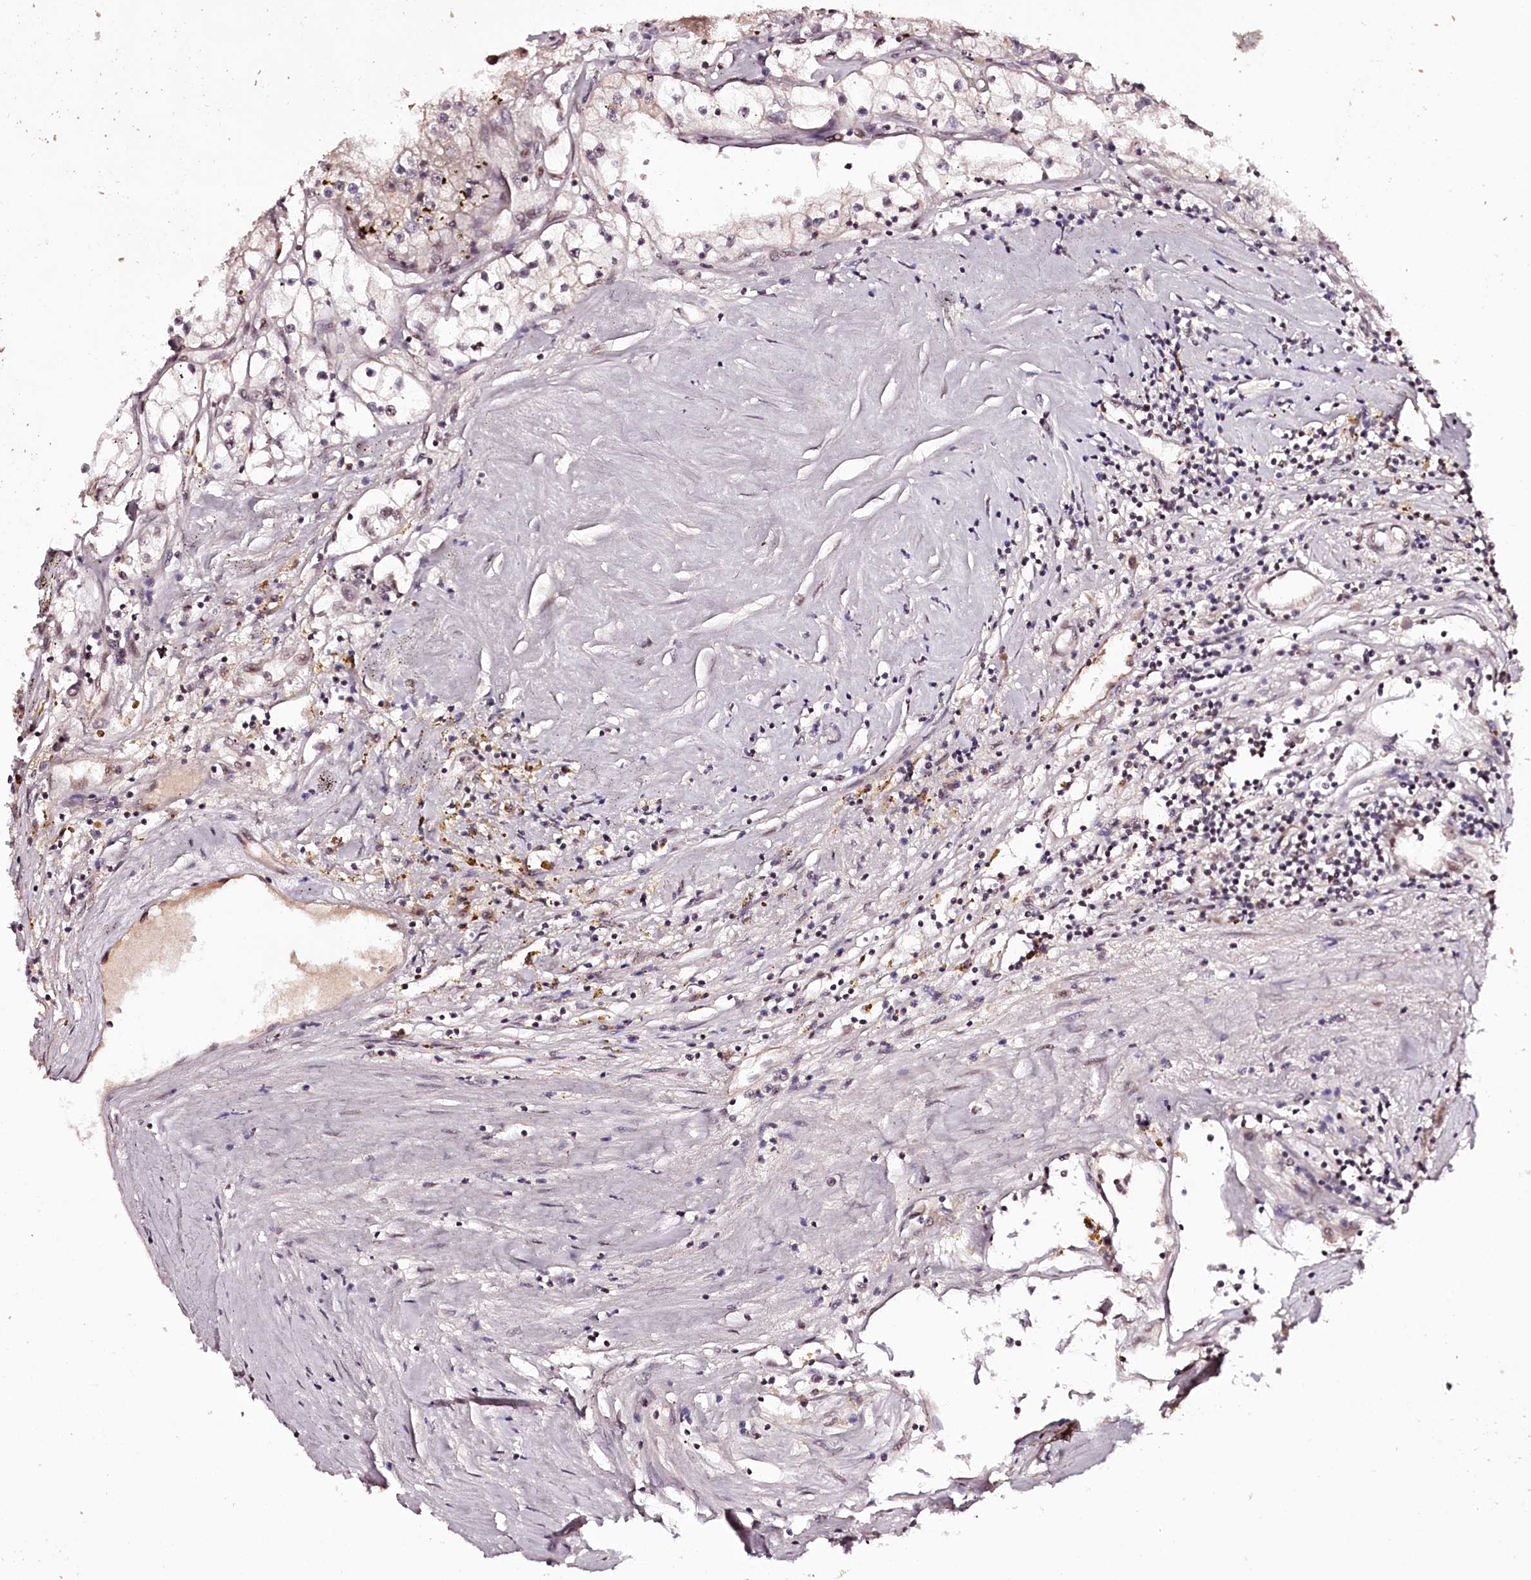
{"staining": {"intensity": "weak", "quantity": "<25%", "location": "nuclear"}, "tissue": "renal cancer", "cell_type": "Tumor cells", "image_type": "cancer", "snomed": [{"axis": "morphology", "description": "Adenocarcinoma, NOS"}, {"axis": "topography", "description": "Kidney"}], "caption": "Micrograph shows no protein expression in tumor cells of renal cancer tissue.", "gene": "TTC33", "patient": {"sex": "male", "age": 56}}